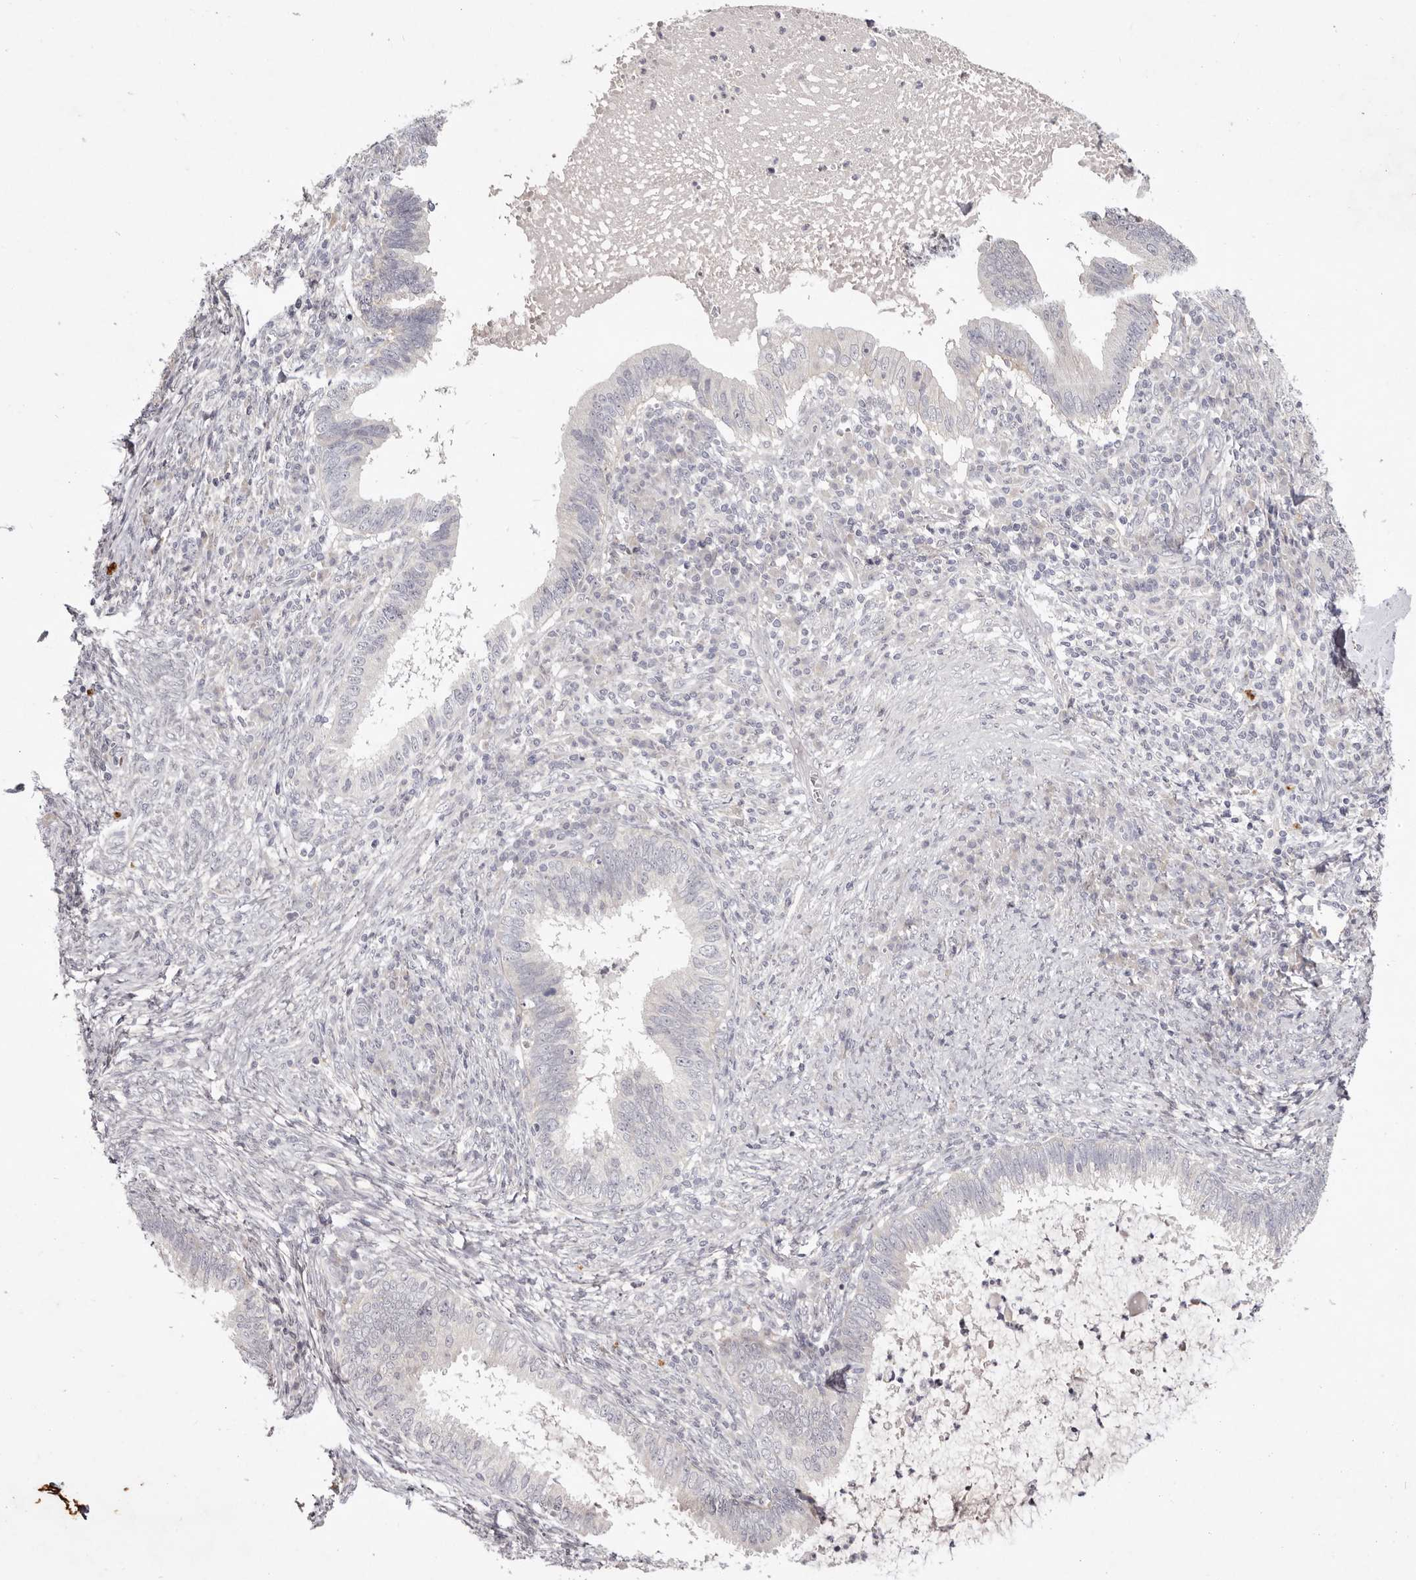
{"staining": {"intensity": "negative", "quantity": "none", "location": "none"}, "tissue": "cervical cancer", "cell_type": "Tumor cells", "image_type": "cancer", "snomed": [{"axis": "morphology", "description": "Adenocarcinoma, NOS"}, {"axis": "topography", "description": "Cervix"}], "caption": "IHC of cervical adenocarcinoma shows no staining in tumor cells. (Stains: DAB (3,3'-diaminobenzidine) immunohistochemistry with hematoxylin counter stain, Microscopy: brightfield microscopy at high magnification).", "gene": "GARNL3", "patient": {"sex": "female", "age": 36}}